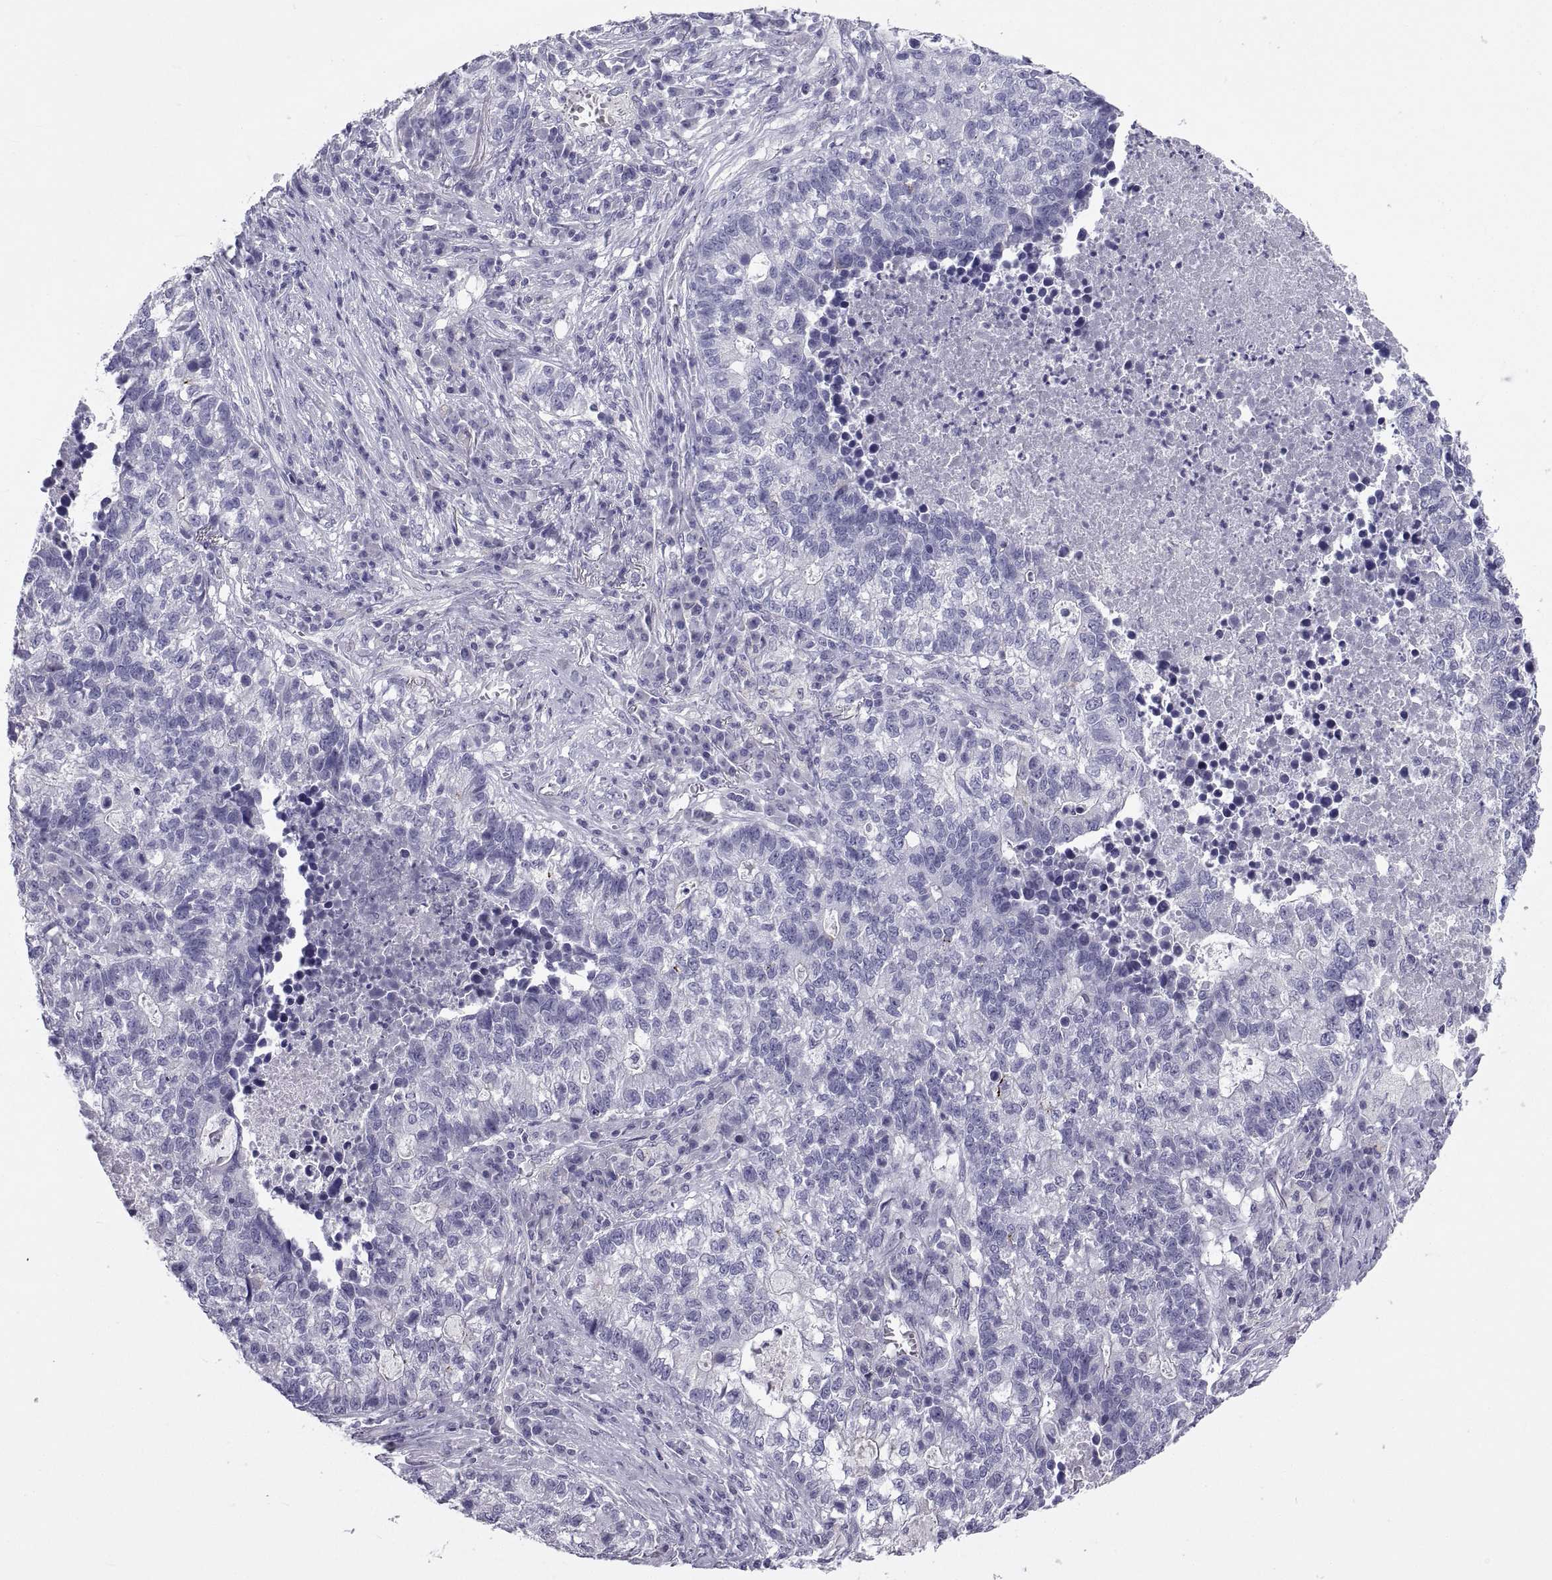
{"staining": {"intensity": "negative", "quantity": "none", "location": "none"}, "tissue": "lung cancer", "cell_type": "Tumor cells", "image_type": "cancer", "snomed": [{"axis": "morphology", "description": "Adenocarcinoma, NOS"}, {"axis": "topography", "description": "Lung"}], "caption": "A high-resolution micrograph shows IHC staining of lung cancer, which displays no significant staining in tumor cells.", "gene": "PCSK1N", "patient": {"sex": "male", "age": 57}}